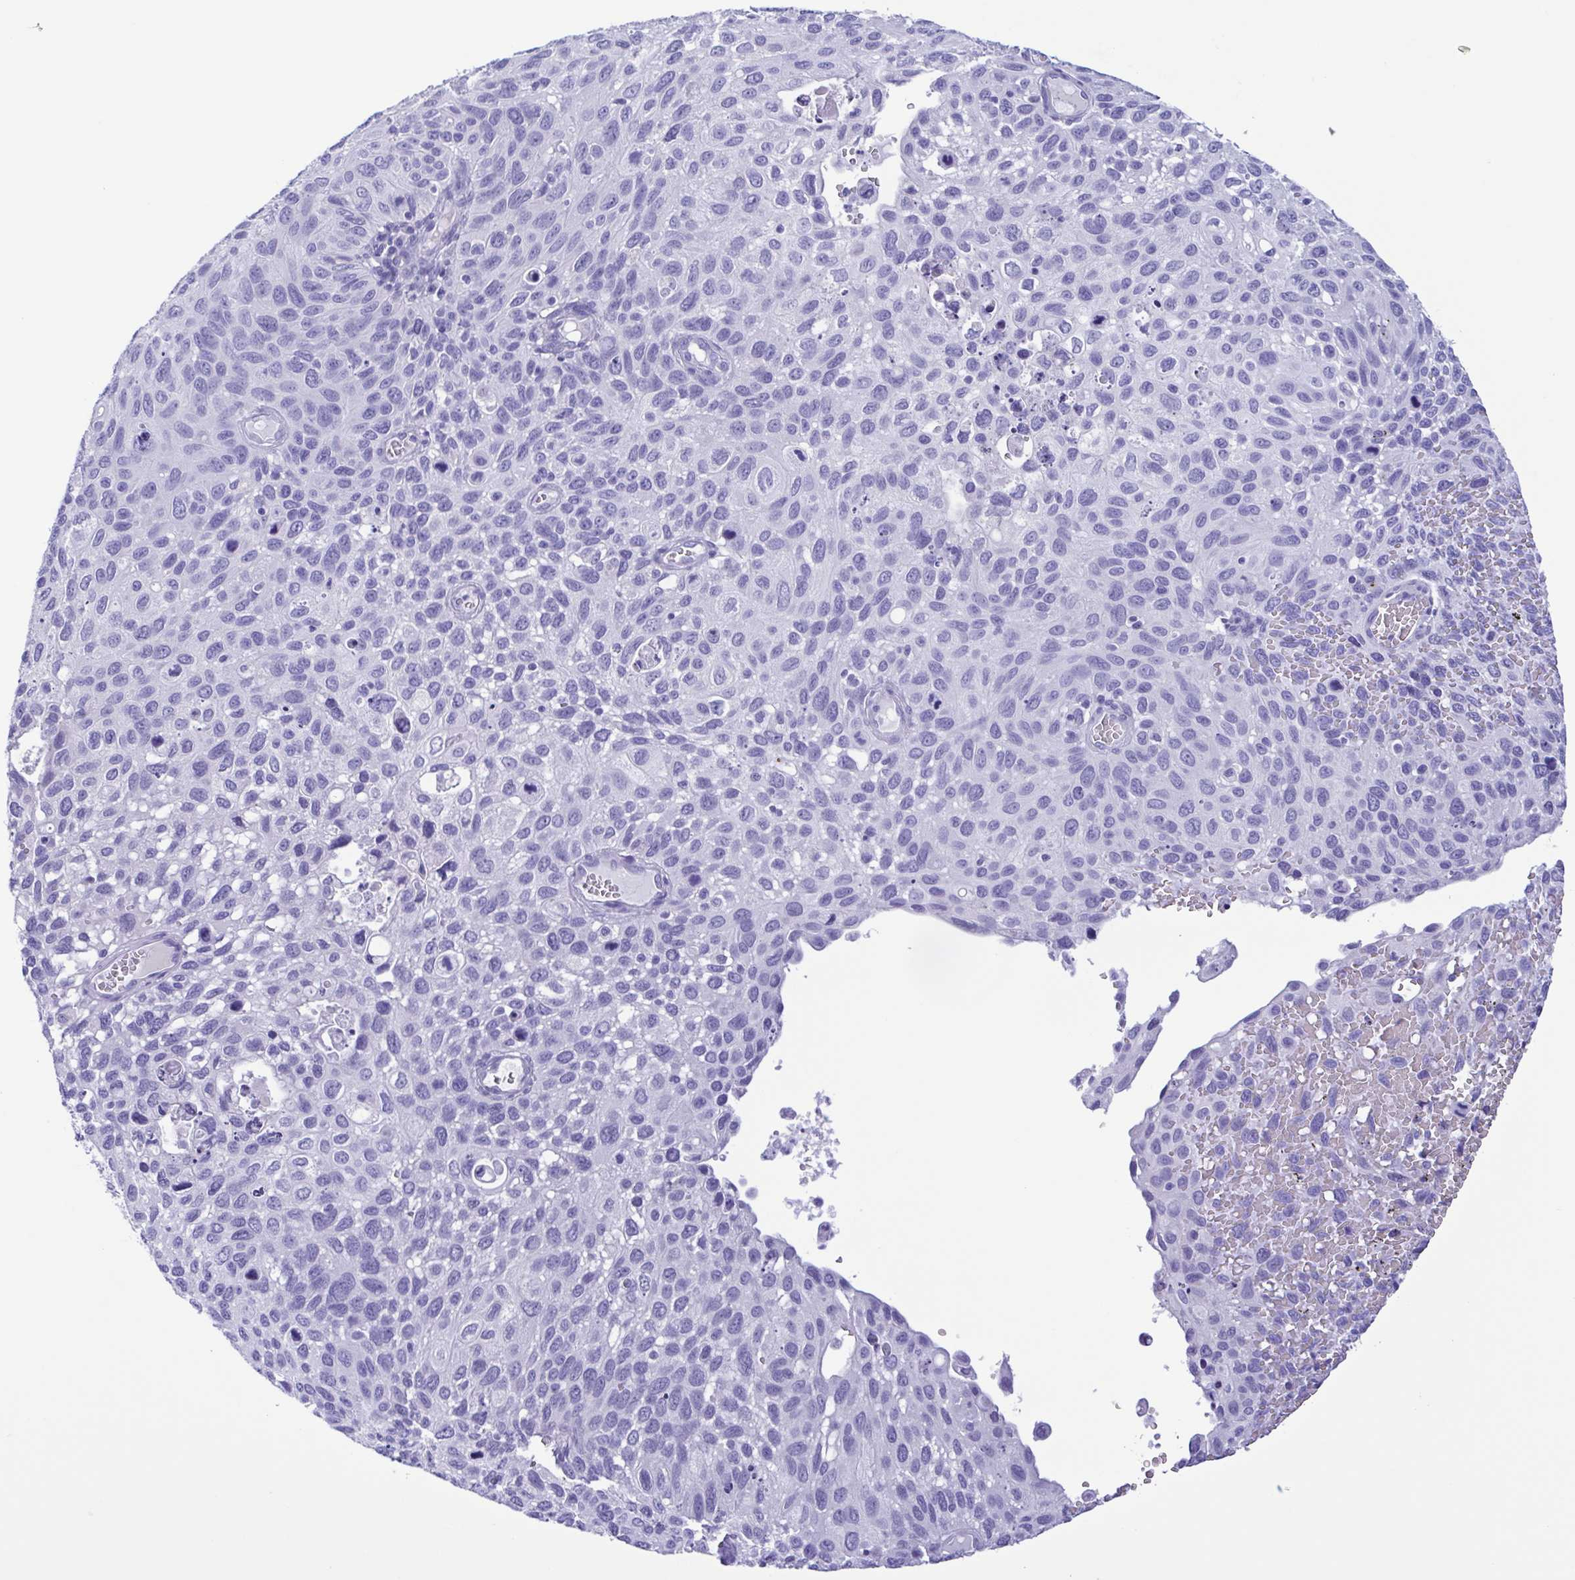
{"staining": {"intensity": "negative", "quantity": "none", "location": "none"}, "tissue": "cervical cancer", "cell_type": "Tumor cells", "image_type": "cancer", "snomed": [{"axis": "morphology", "description": "Squamous cell carcinoma, NOS"}, {"axis": "topography", "description": "Cervix"}], "caption": "Tumor cells are negative for brown protein staining in squamous cell carcinoma (cervical).", "gene": "TSPY2", "patient": {"sex": "female", "age": 70}}